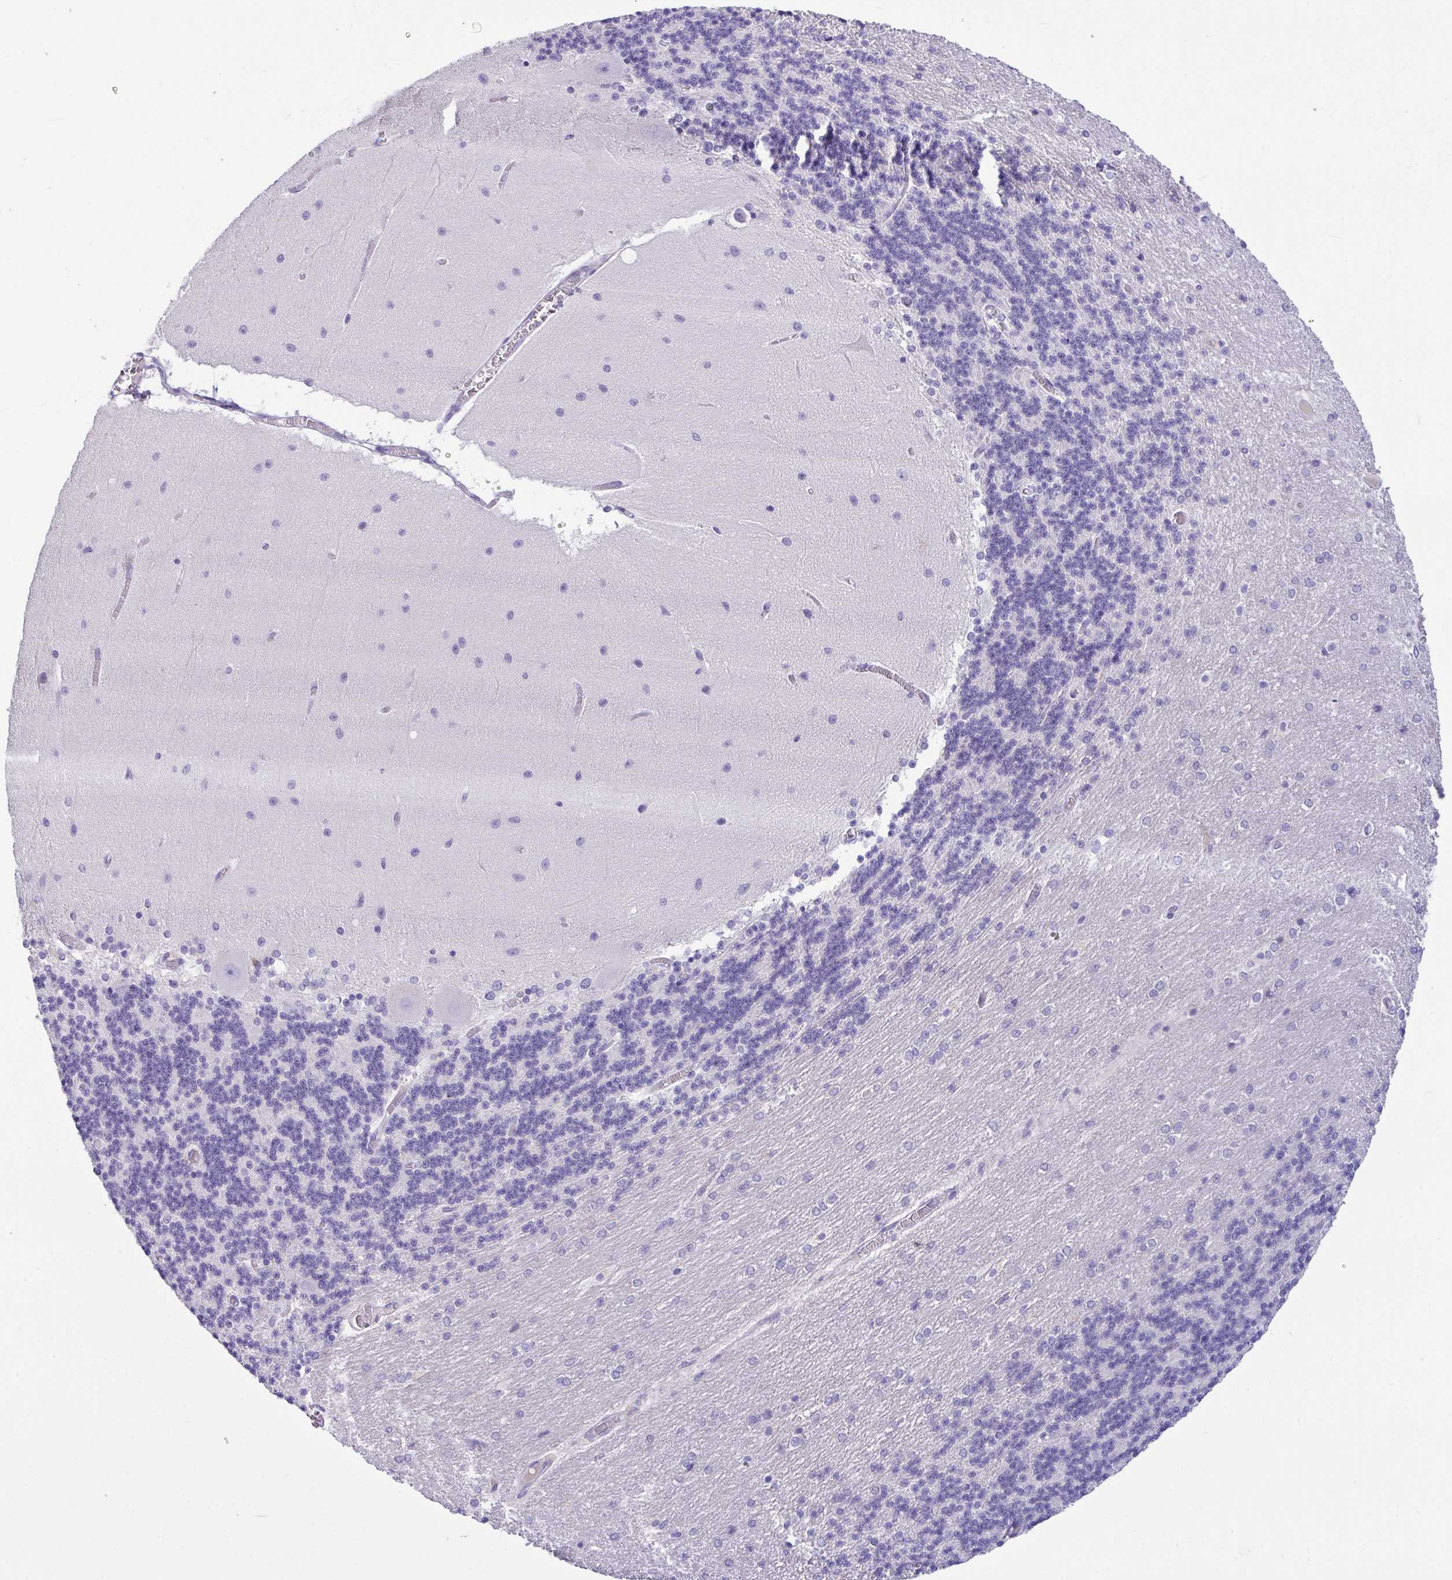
{"staining": {"intensity": "negative", "quantity": "none", "location": "none"}, "tissue": "cerebellum", "cell_type": "Cells in granular layer", "image_type": "normal", "snomed": [{"axis": "morphology", "description": "Normal tissue, NOS"}, {"axis": "topography", "description": "Cerebellum"}], "caption": "Immunohistochemistry of benign human cerebellum displays no positivity in cells in granular layer.", "gene": "FBXL20", "patient": {"sex": "female", "age": 54}}